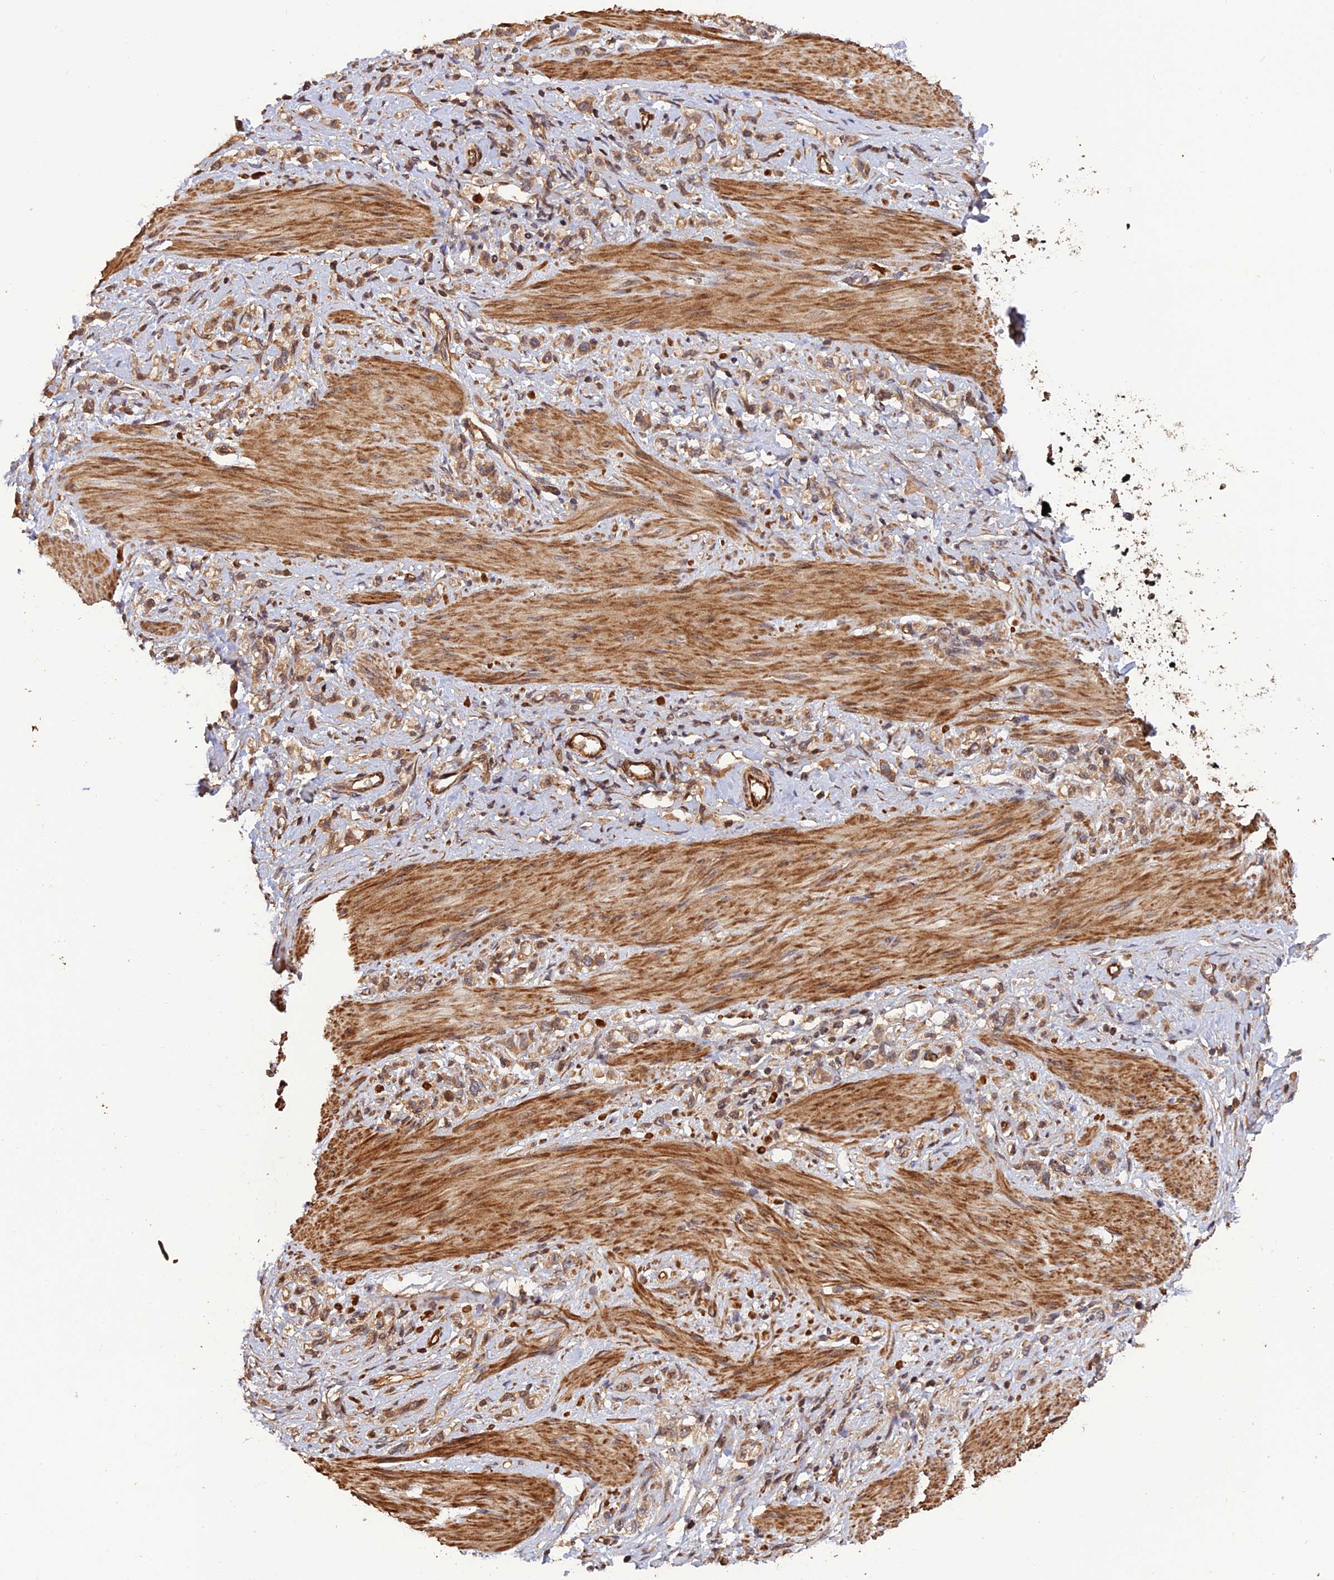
{"staining": {"intensity": "moderate", "quantity": ">75%", "location": "cytoplasmic/membranous"}, "tissue": "stomach cancer", "cell_type": "Tumor cells", "image_type": "cancer", "snomed": [{"axis": "morphology", "description": "Adenocarcinoma, NOS"}, {"axis": "topography", "description": "Stomach"}], "caption": "Immunohistochemistry (IHC) staining of adenocarcinoma (stomach), which reveals medium levels of moderate cytoplasmic/membranous positivity in approximately >75% of tumor cells indicating moderate cytoplasmic/membranous protein expression. The staining was performed using DAB (brown) for protein detection and nuclei were counterstained in hematoxylin (blue).", "gene": "CREBL2", "patient": {"sex": "female", "age": 65}}